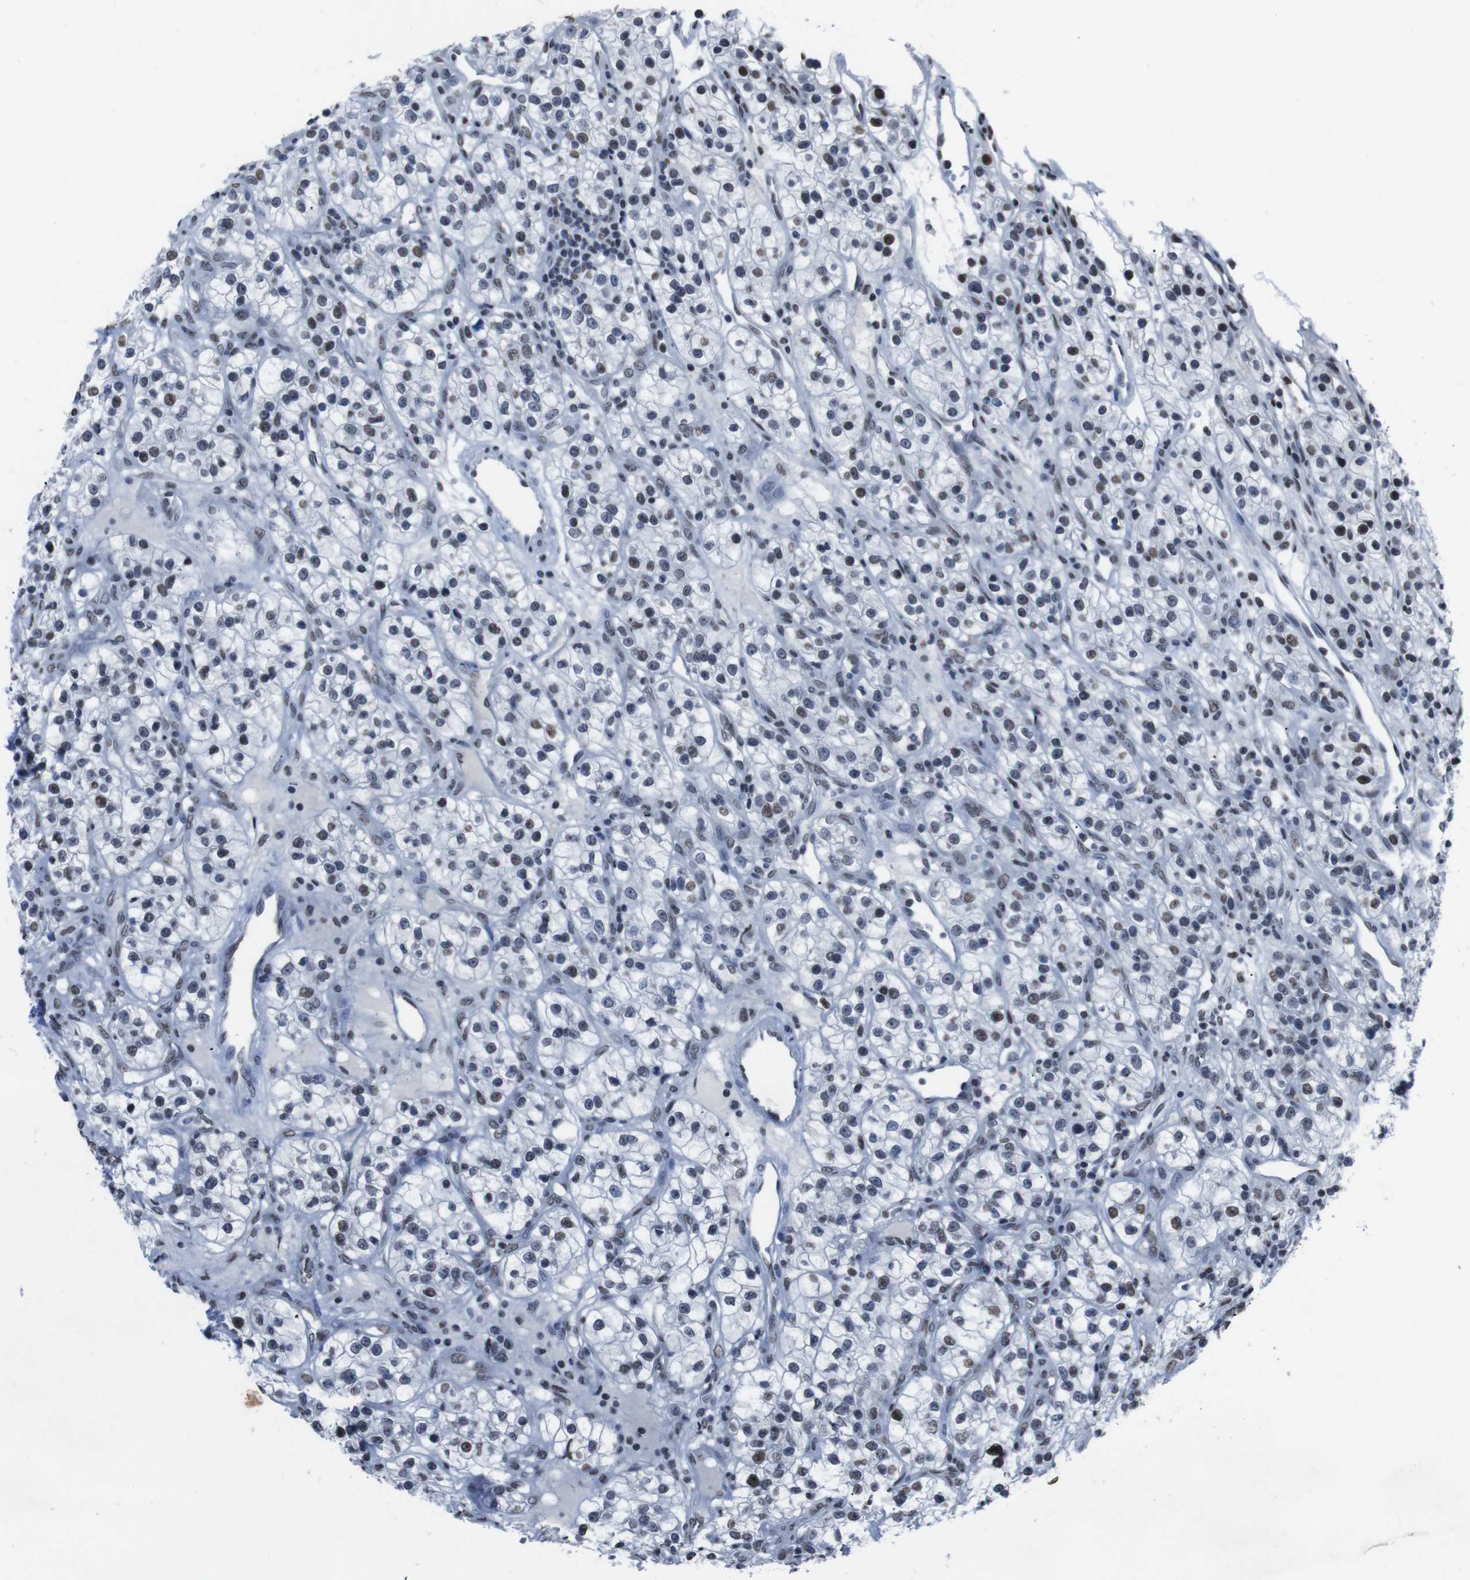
{"staining": {"intensity": "weak", "quantity": "<25%", "location": "nuclear"}, "tissue": "renal cancer", "cell_type": "Tumor cells", "image_type": "cancer", "snomed": [{"axis": "morphology", "description": "Adenocarcinoma, NOS"}, {"axis": "topography", "description": "Kidney"}], "caption": "Immunohistochemistry (IHC) histopathology image of renal cancer stained for a protein (brown), which demonstrates no expression in tumor cells.", "gene": "PIP4P2", "patient": {"sex": "female", "age": 57}}